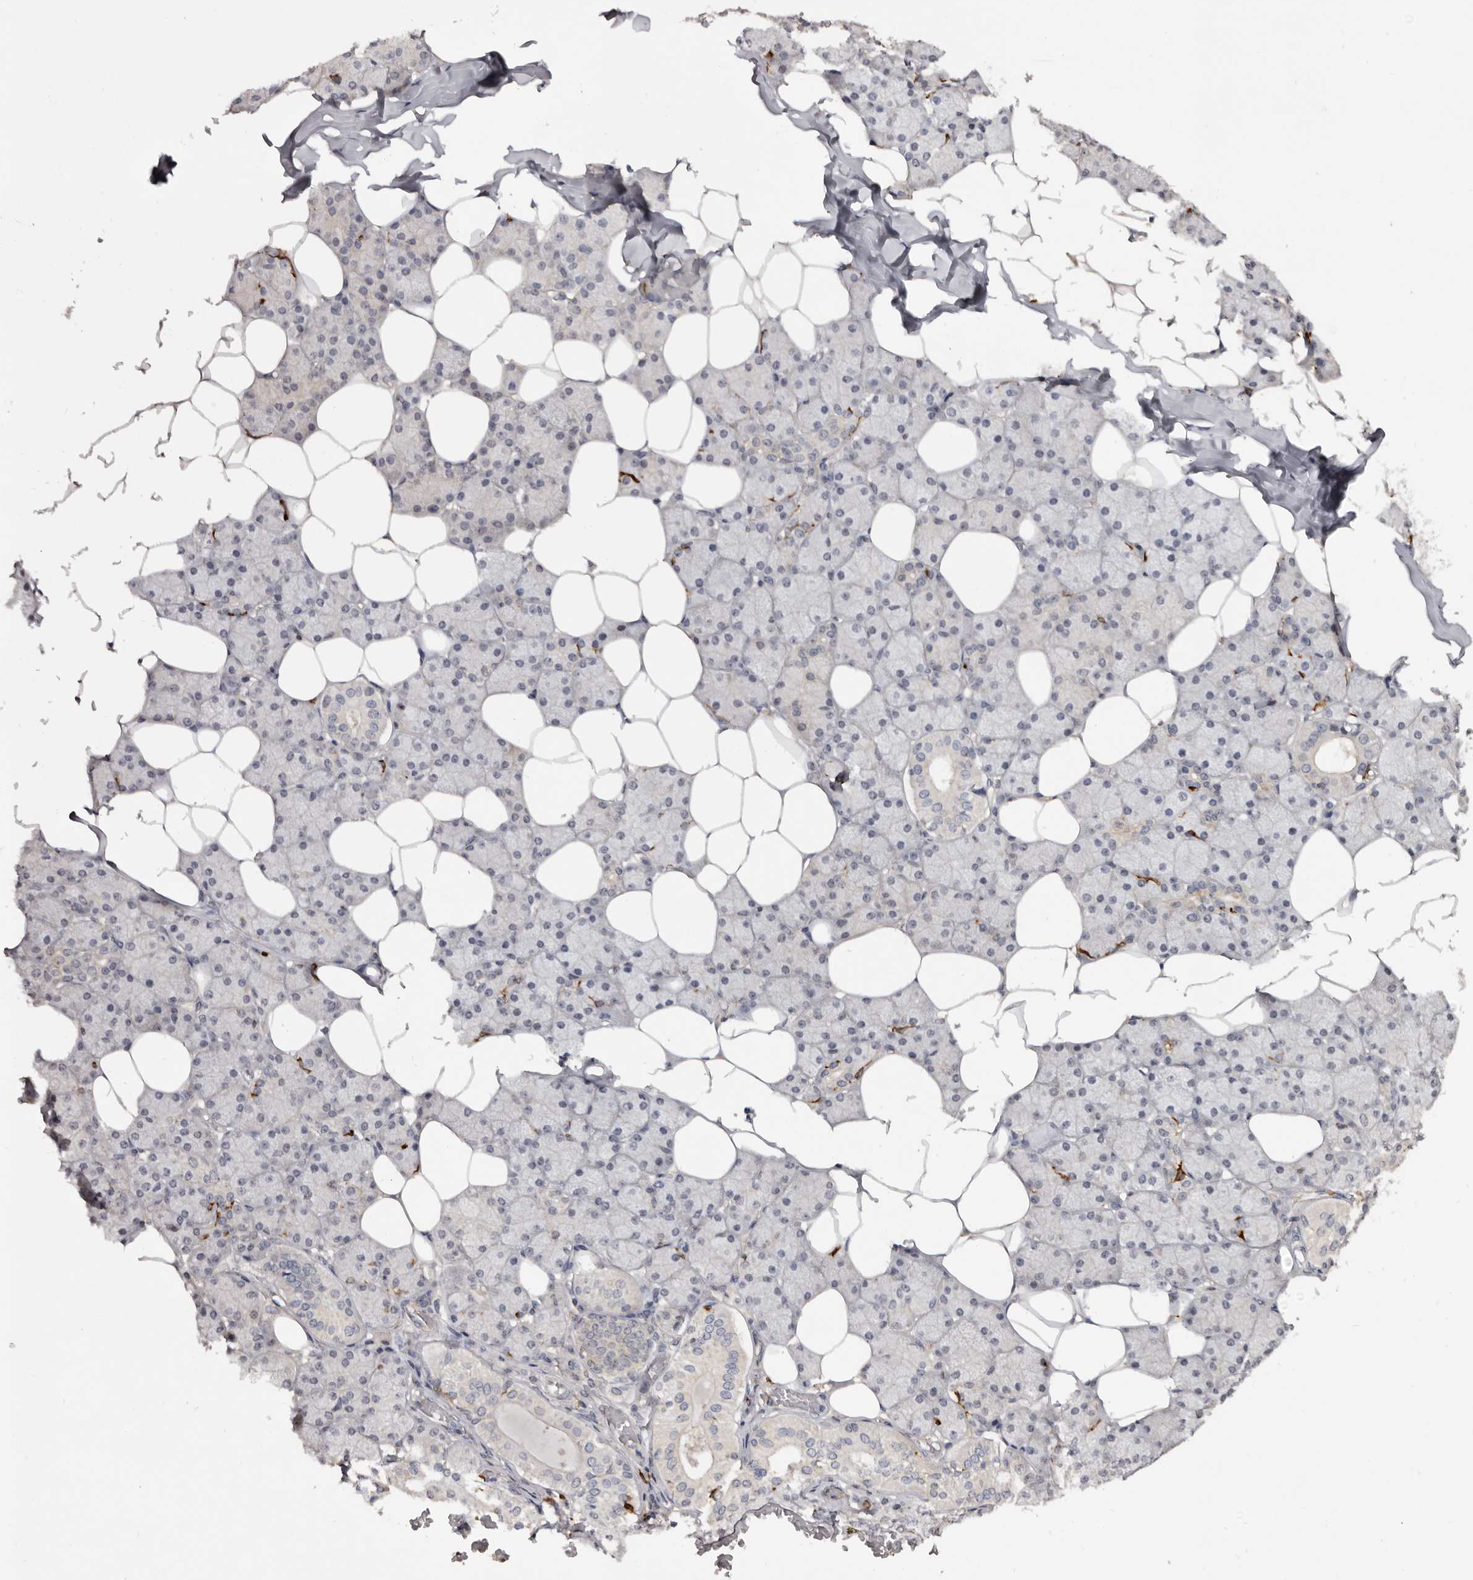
{"staining": {"intensity": "weak", "quantity": "<25%", "location": "cytoplasmic/membranous"}, "tissue": "salivary gland", "cell_type": "Glandular cells", "image_type": "normal", "snomed": [{"axis": "morphology", "description": "Normal tissue, NOS"}, {"axis": "topography", "description": "Salivary gland"}], "caption": "A photomicrograph of human salivary gland is negative for staining in glandular cells. (DAB (3,3'-diaminobenzidine) IHC with hematoxylin counter stain).", "gene": "TNNI1", "patient": {"sex": "female", "age": 33}}